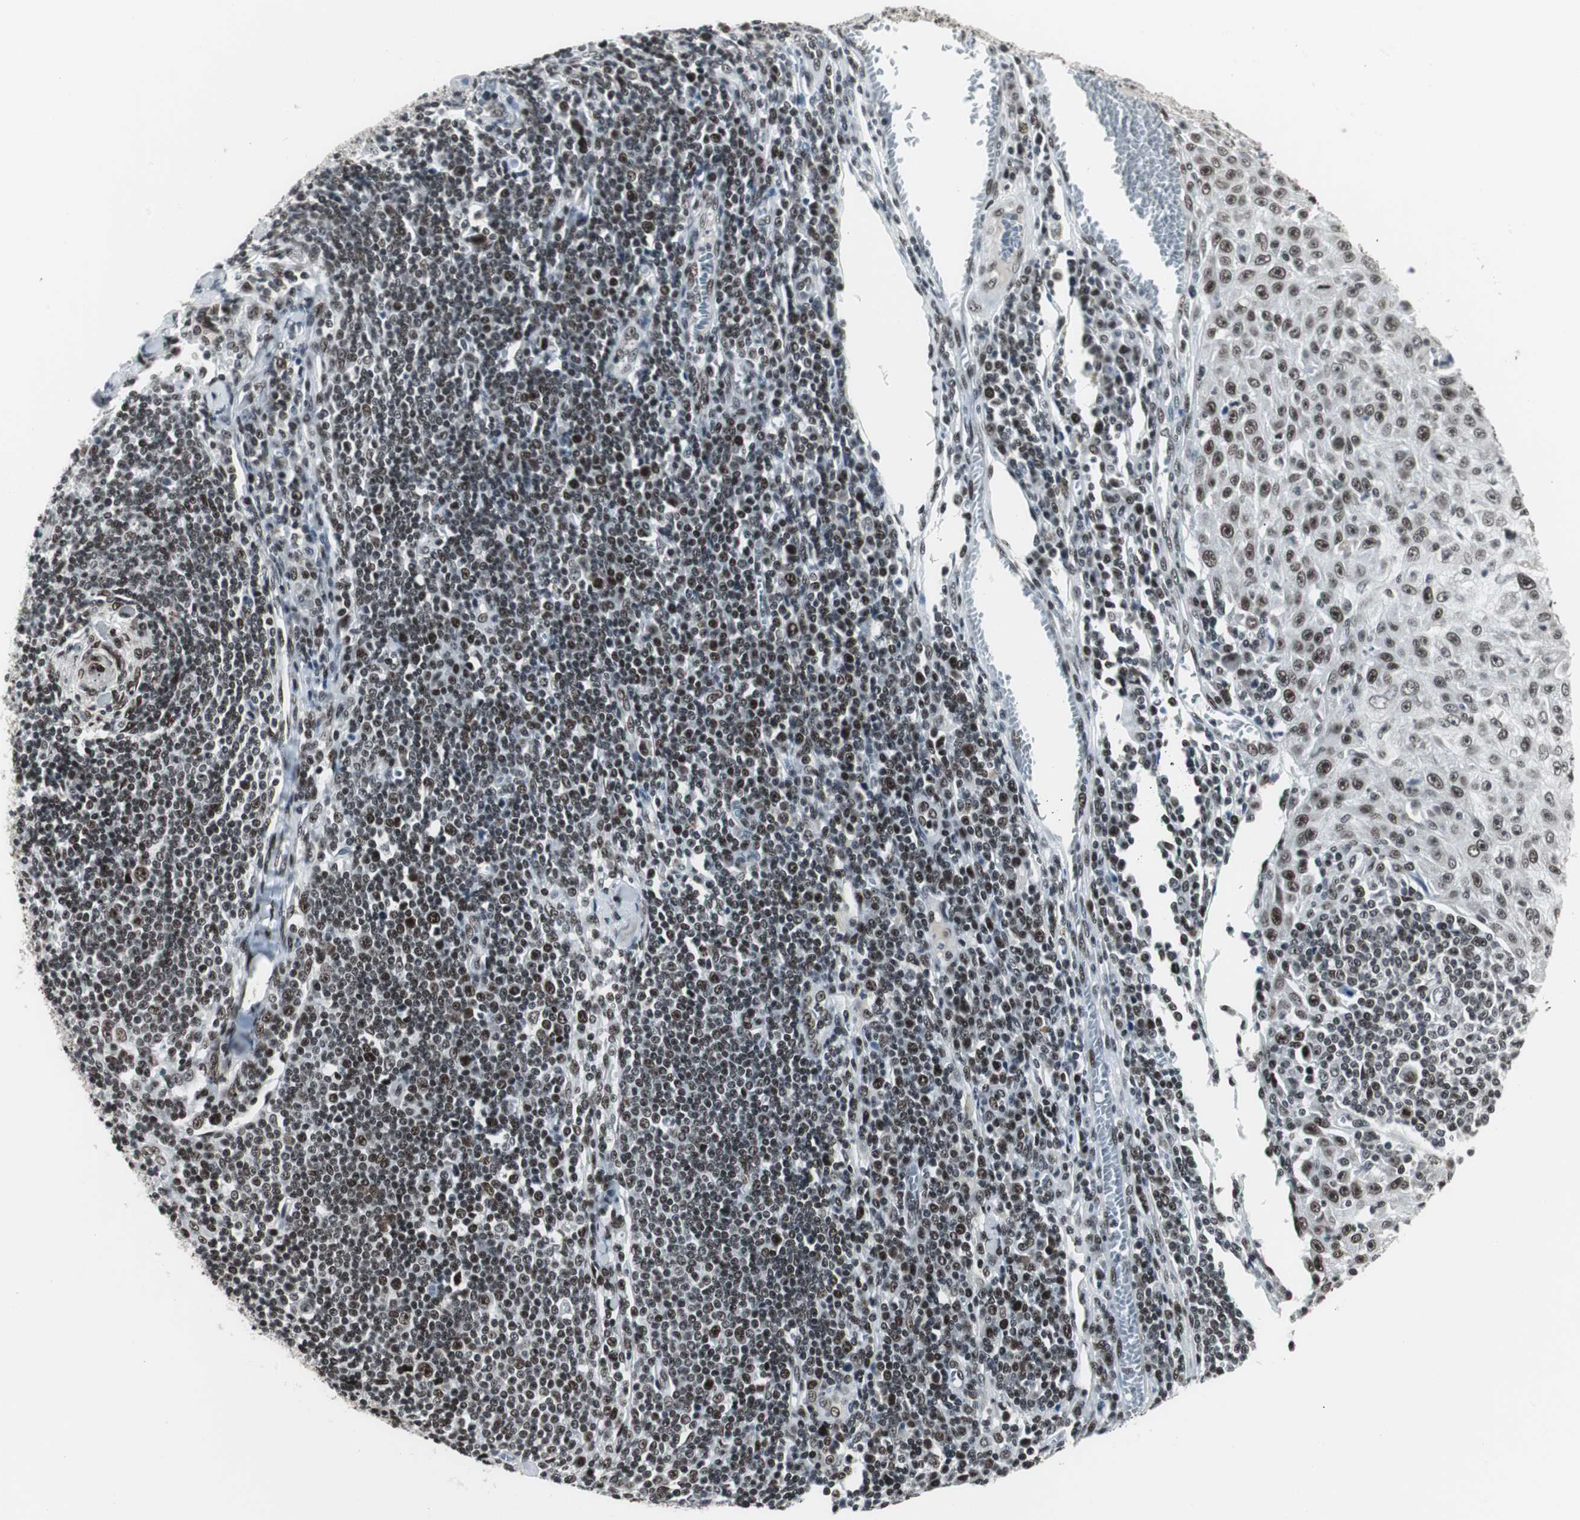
{"staining": {"intensity": "moderate", "quantity": ">75%", "location": "nuclear"}, "tissue": "skin cancer", "cell_type": "Tumor cells", "image_type": "cancer", "snomed": [{"axis": "morphology", "description": "Squamous cell carcinoma, NOS"}, {"axis": "topography", "description": "Skin"}], "caption": "A brown stain highlights moderate nuclear staining of a protein in human squamous cell carcinoma (skin) tumor cells.", "gene": "XRCC1", "patient": {"sex": "male", "age": 75}}